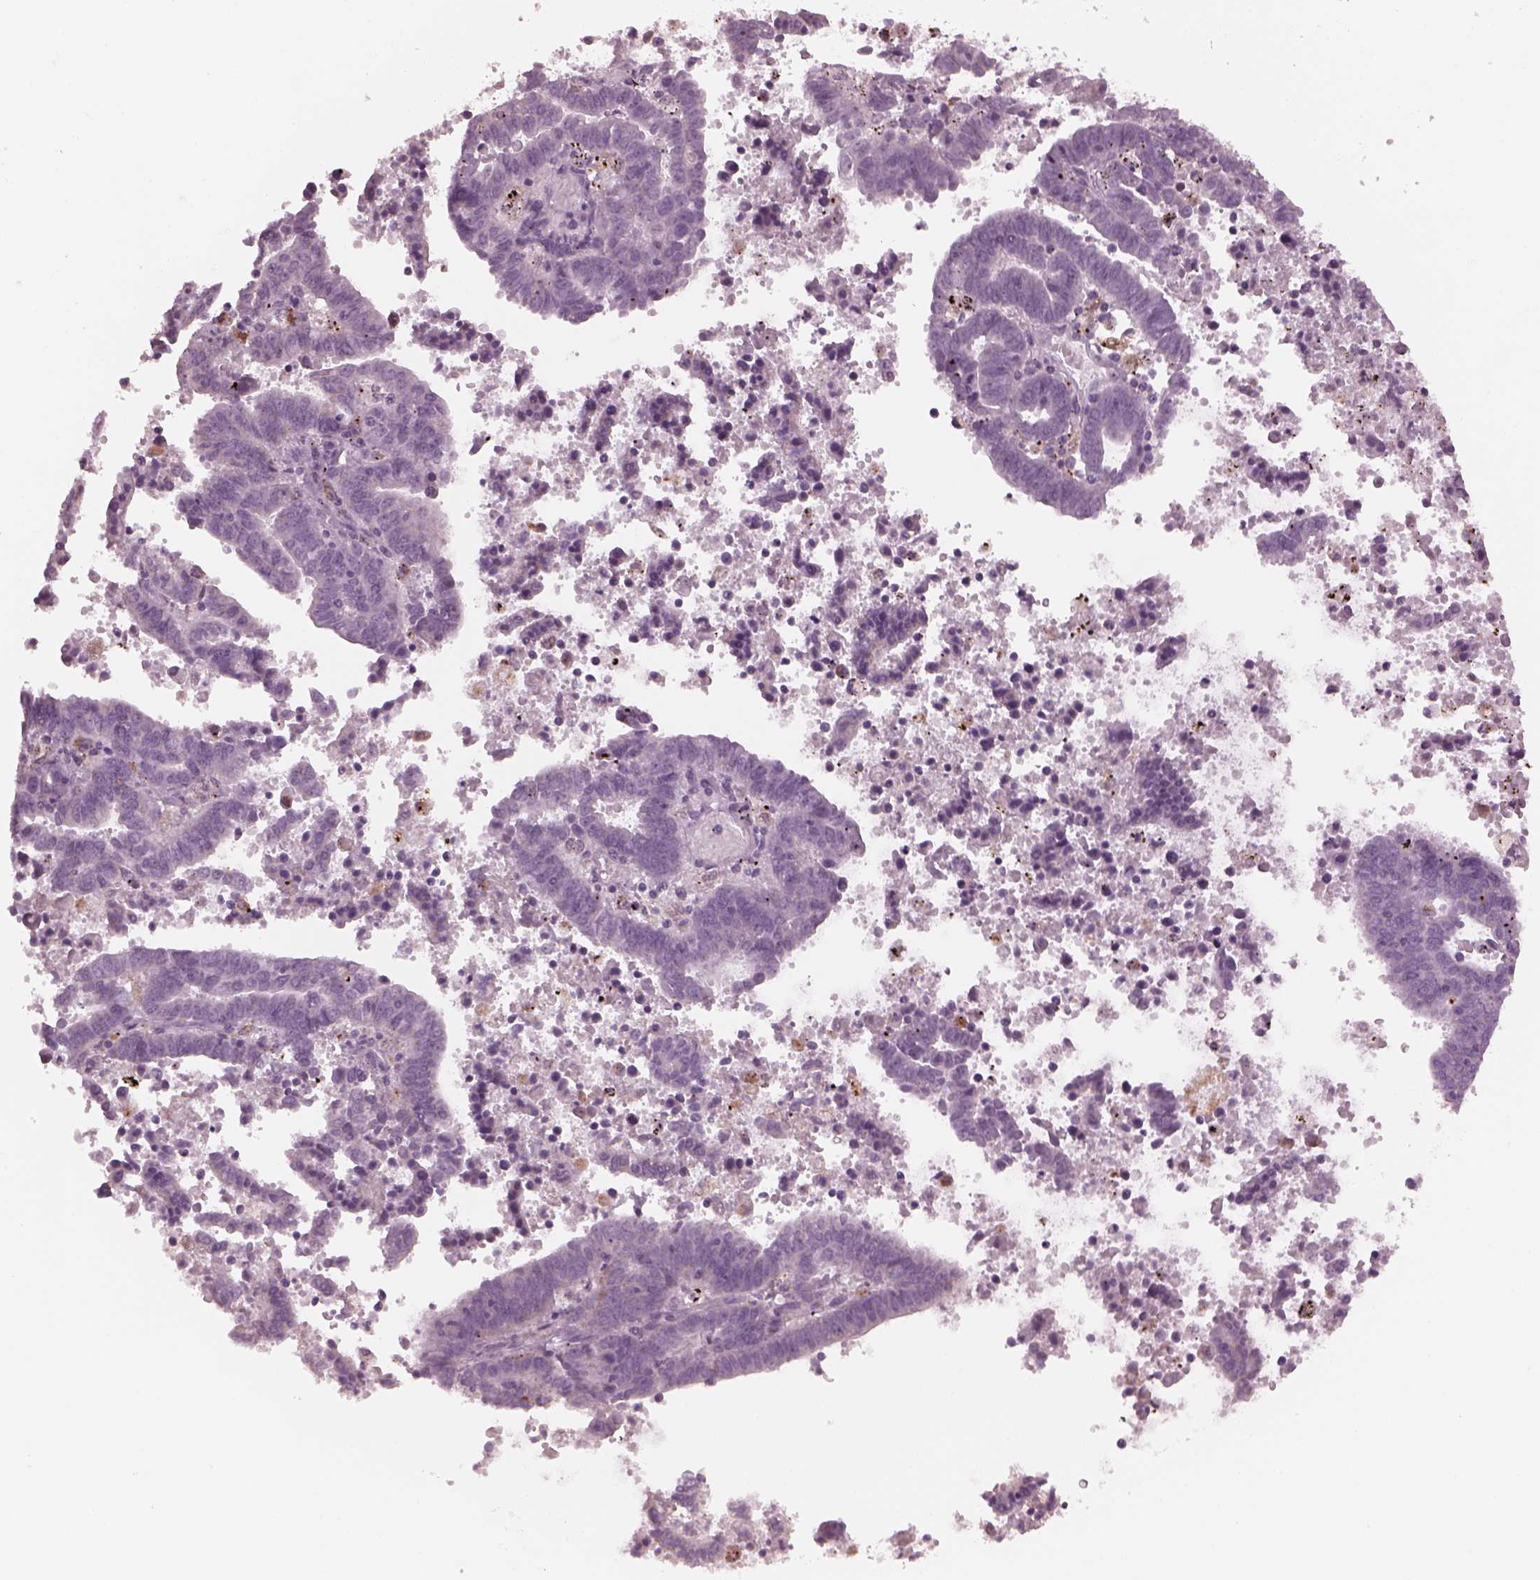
{"staining": {"intensity": "negative", "quantity": "none", "location": "none"}, "tissue": "endometrial cancer", "cell_type": "Tumor cells", "image_type": "cancer", "snomed": [{"axis": "morphology", "description": "Adenocarcinoma, NOS"}, {"axis": "topography", "description": "Uterus"}], "caption": "DAB immunohistochemical staining of endometrial cancer demonstrates no significant expression in tumor cells.", "gene": "SLAMF8", "patient": {"sex": "female", "age": 83}}